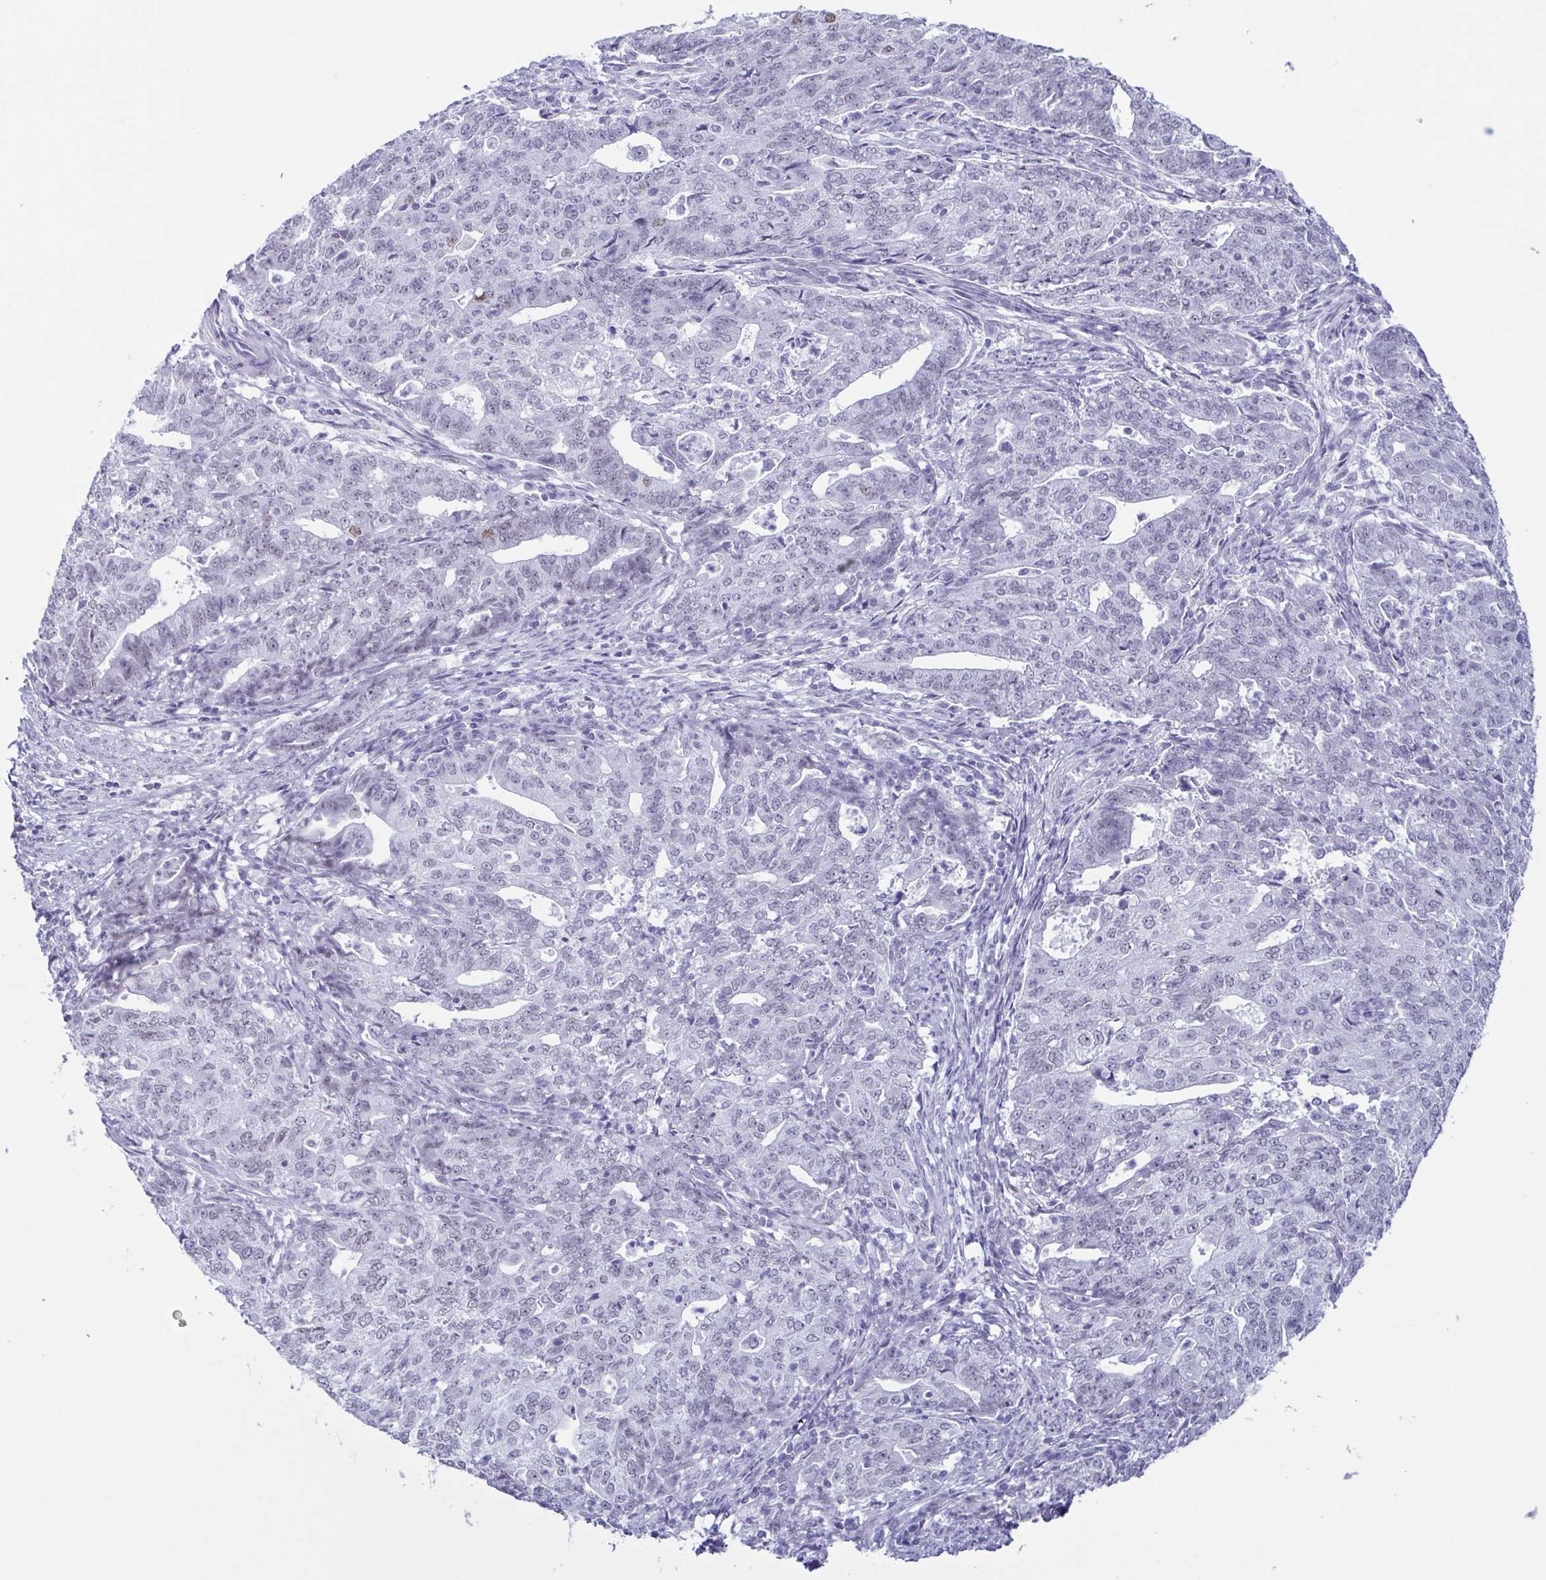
{"staining": {"intensity": "weak", "quantity": "<25%", "location": "nuclear"}, "tissue": "endometrial cancer", "cell_type": "Tumor cells", "image_type": "cancer", "snomed": [{"axis": "morphology", "description": "Adenocarcinoma, NOS"}, {"axis": "topography", "description": "Endometrium"}], "caption": "Image shows no protein staining in tumor cells of adenocarcinoma (endometrial) tissue.", "gene": "SUGP2", "patient": {"sex": "female", "age": 82}}